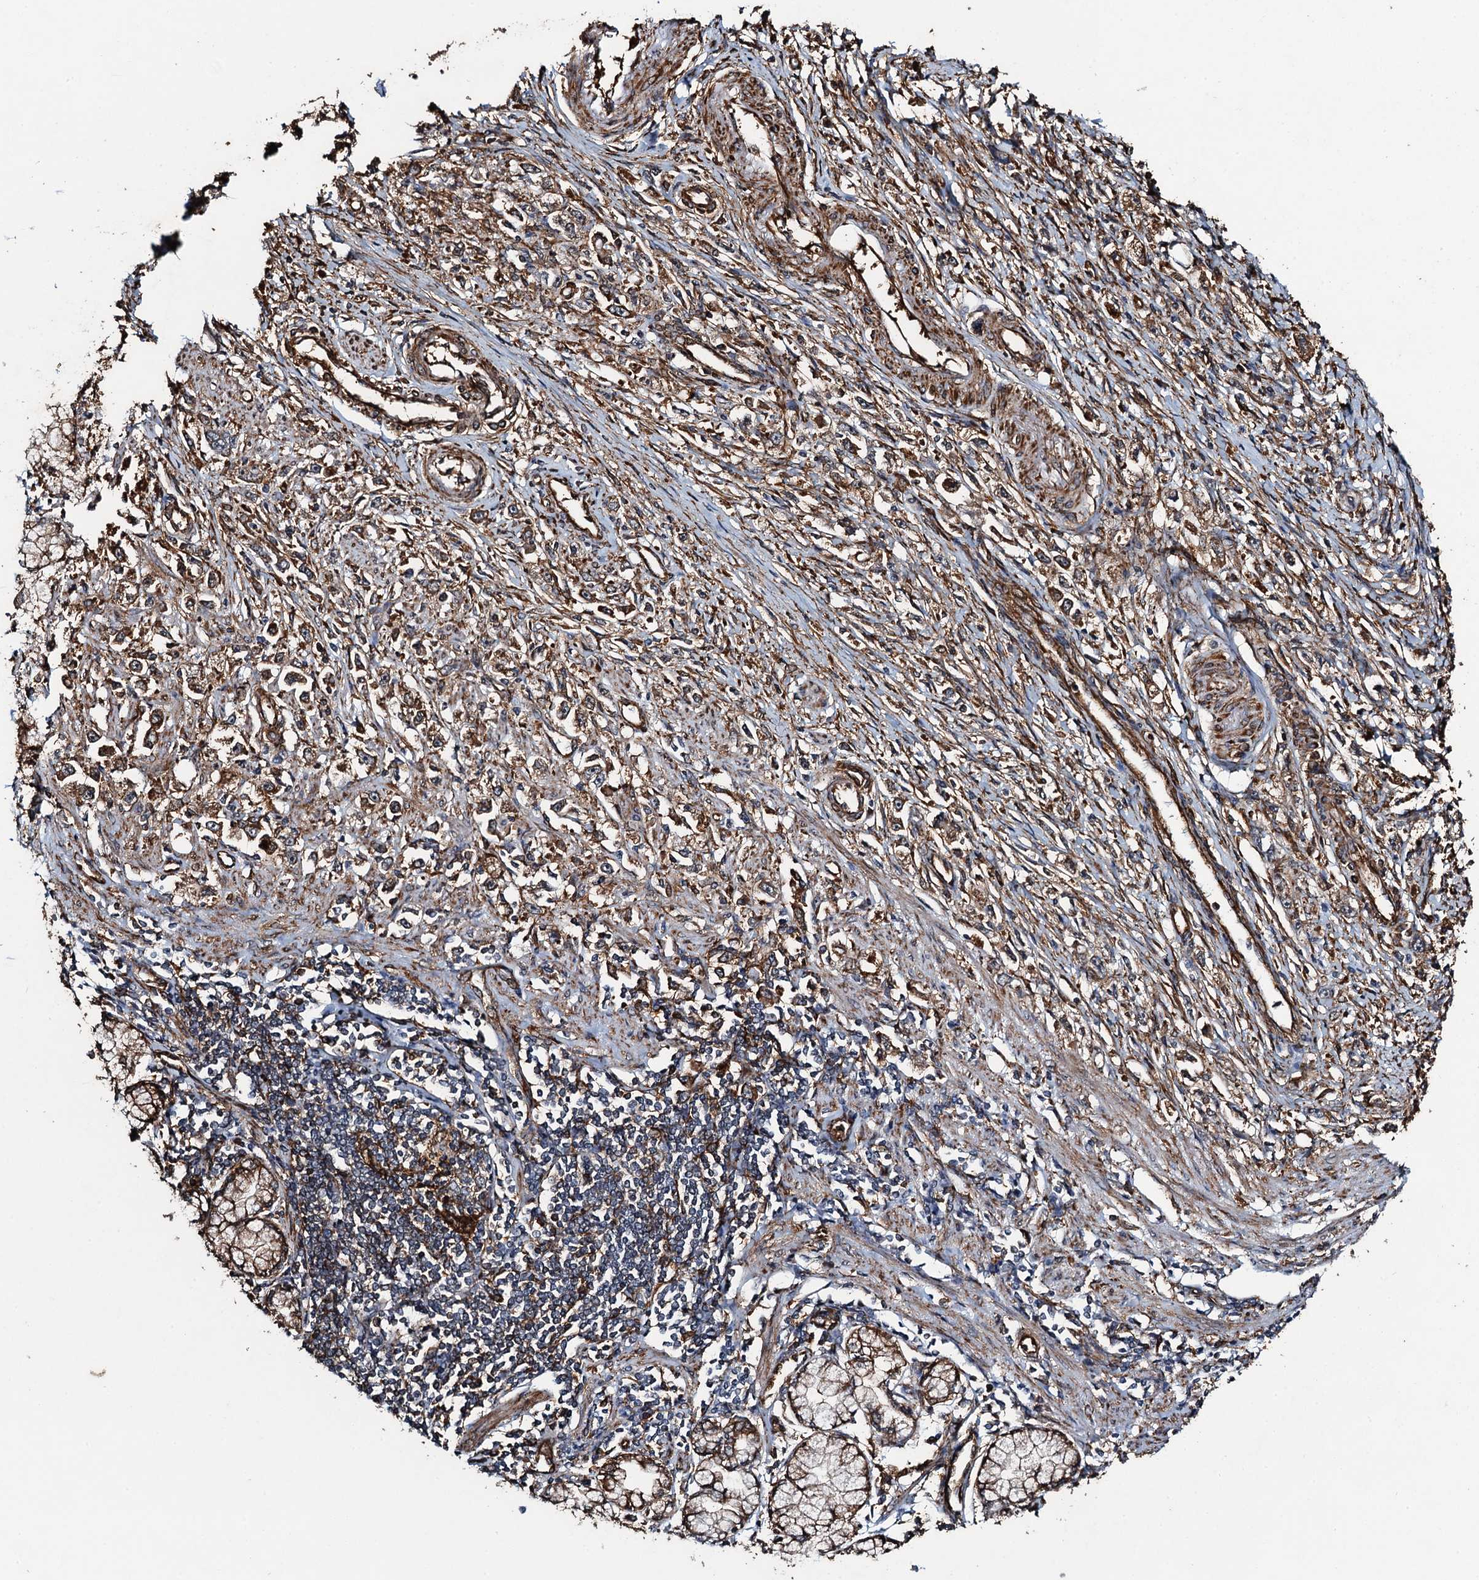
{"staining": {"intensity": "moderate", "quantity": ">75%", "location": "cytoplasmic/membranous"}, "tissue": "stomach cancer", "cell_type": "Tumor cells", "image_type": "cancer", "snomed": [{"axis": "morphology", "description": "Adenocarcinoma, NOS"}, {"axis": "topography", "description": "Stomach"}], "caption": "Protein staining displays moderate cytoplasmic/membranous staining in about >75% of tumor cells in stomach cancer (adenocarcinoma).", "gene": "WHAMM", "patient": {"sex": "female", "age": 59}}